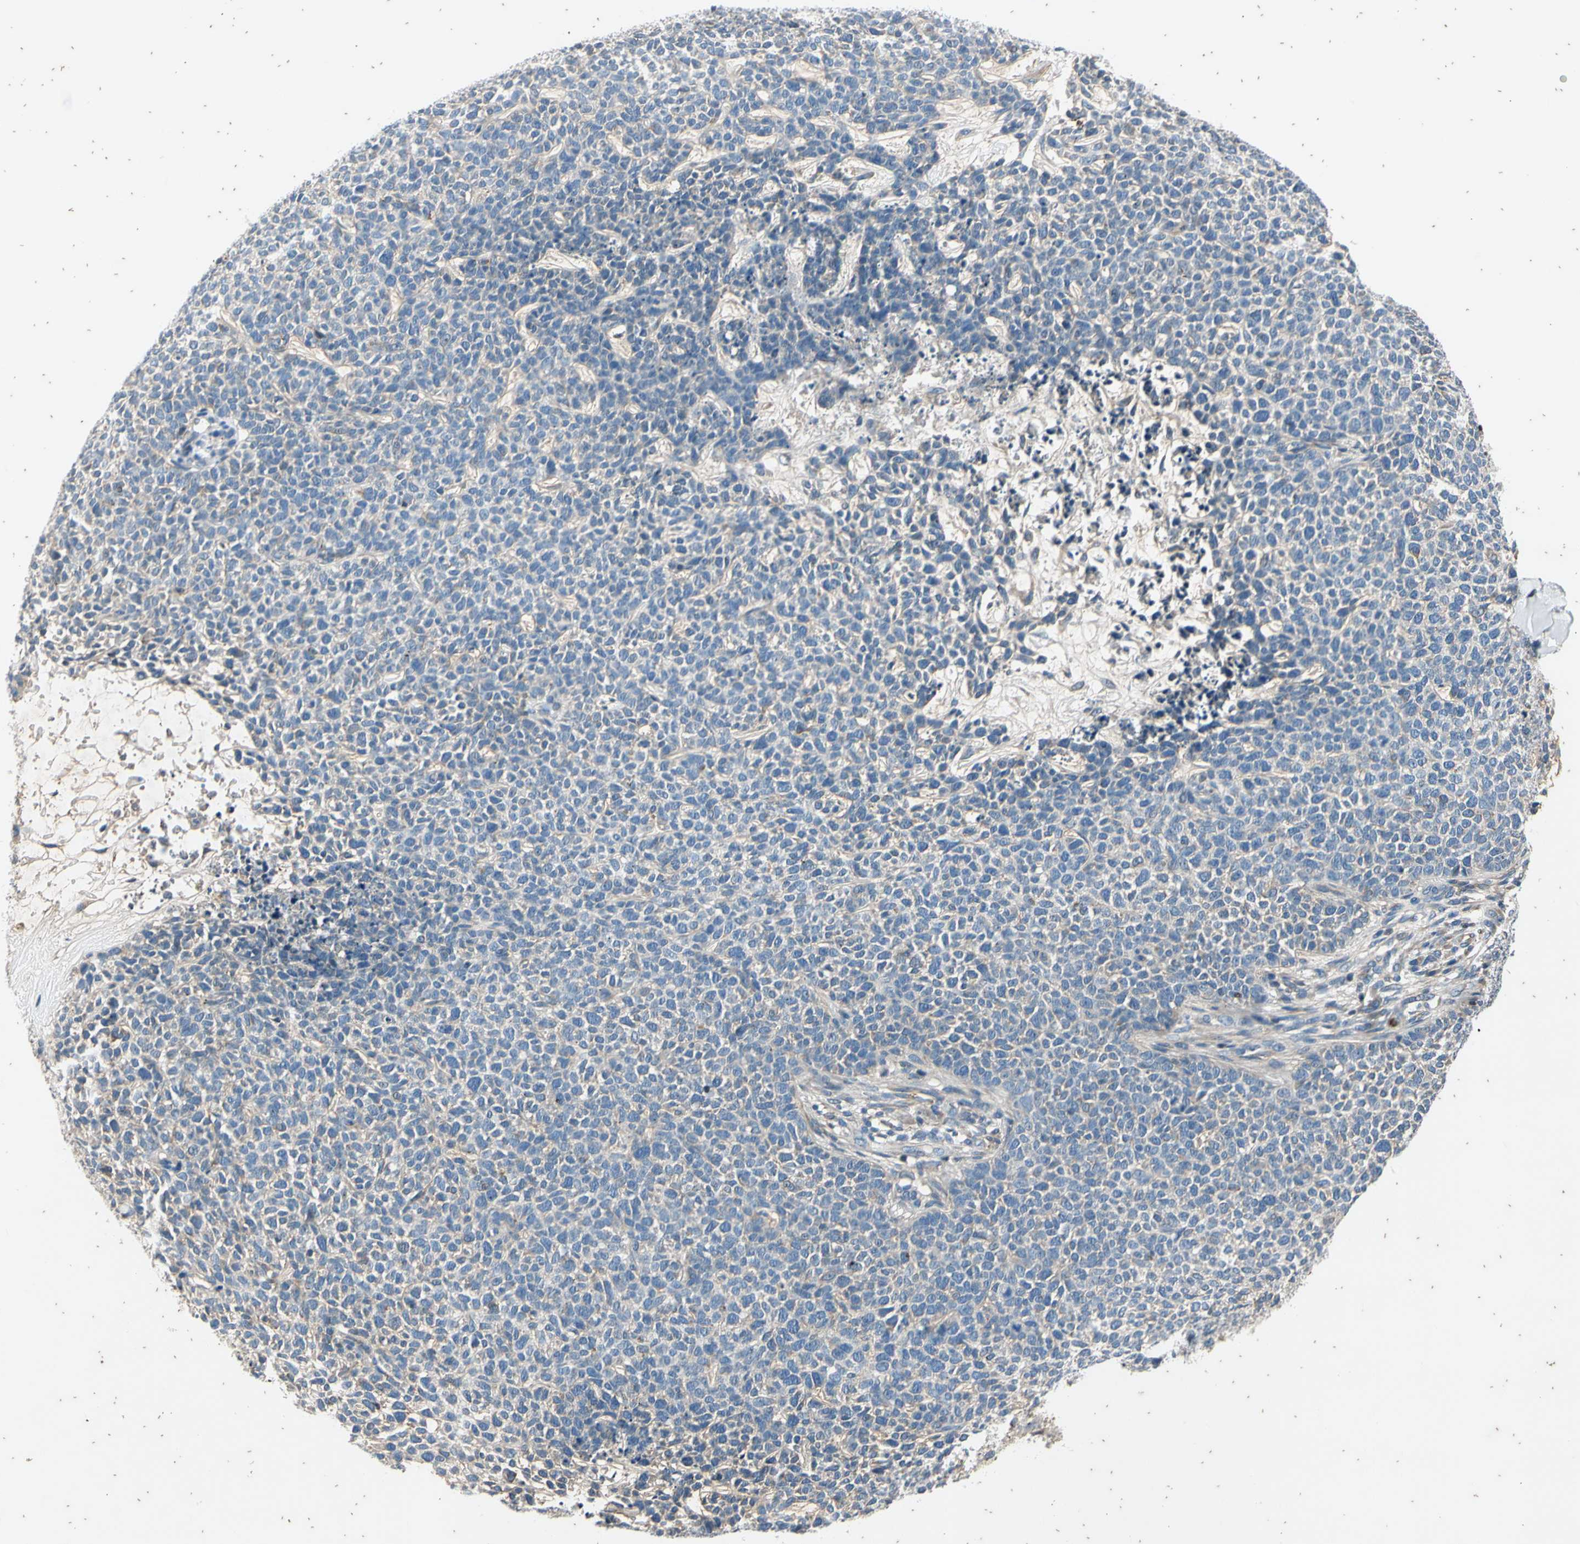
{"staining": {"intensity": "negative", "quantity": "none", "location": "none"}, "tissue": "skin cancer", "cell_type": "Tumor cells", "image_type": "cancer", "snomed": [{"axis": "morphology", "description": "Basal cell carcinoma"}, {"axis": "topography", "description": "Skin"}], "caption": "Photomicrograph shows no protein expression in tumor cells of skin basal cell carcinoma tissue.", "gene": "TBX21", "patient": {"sex": "female", "age": 84}}